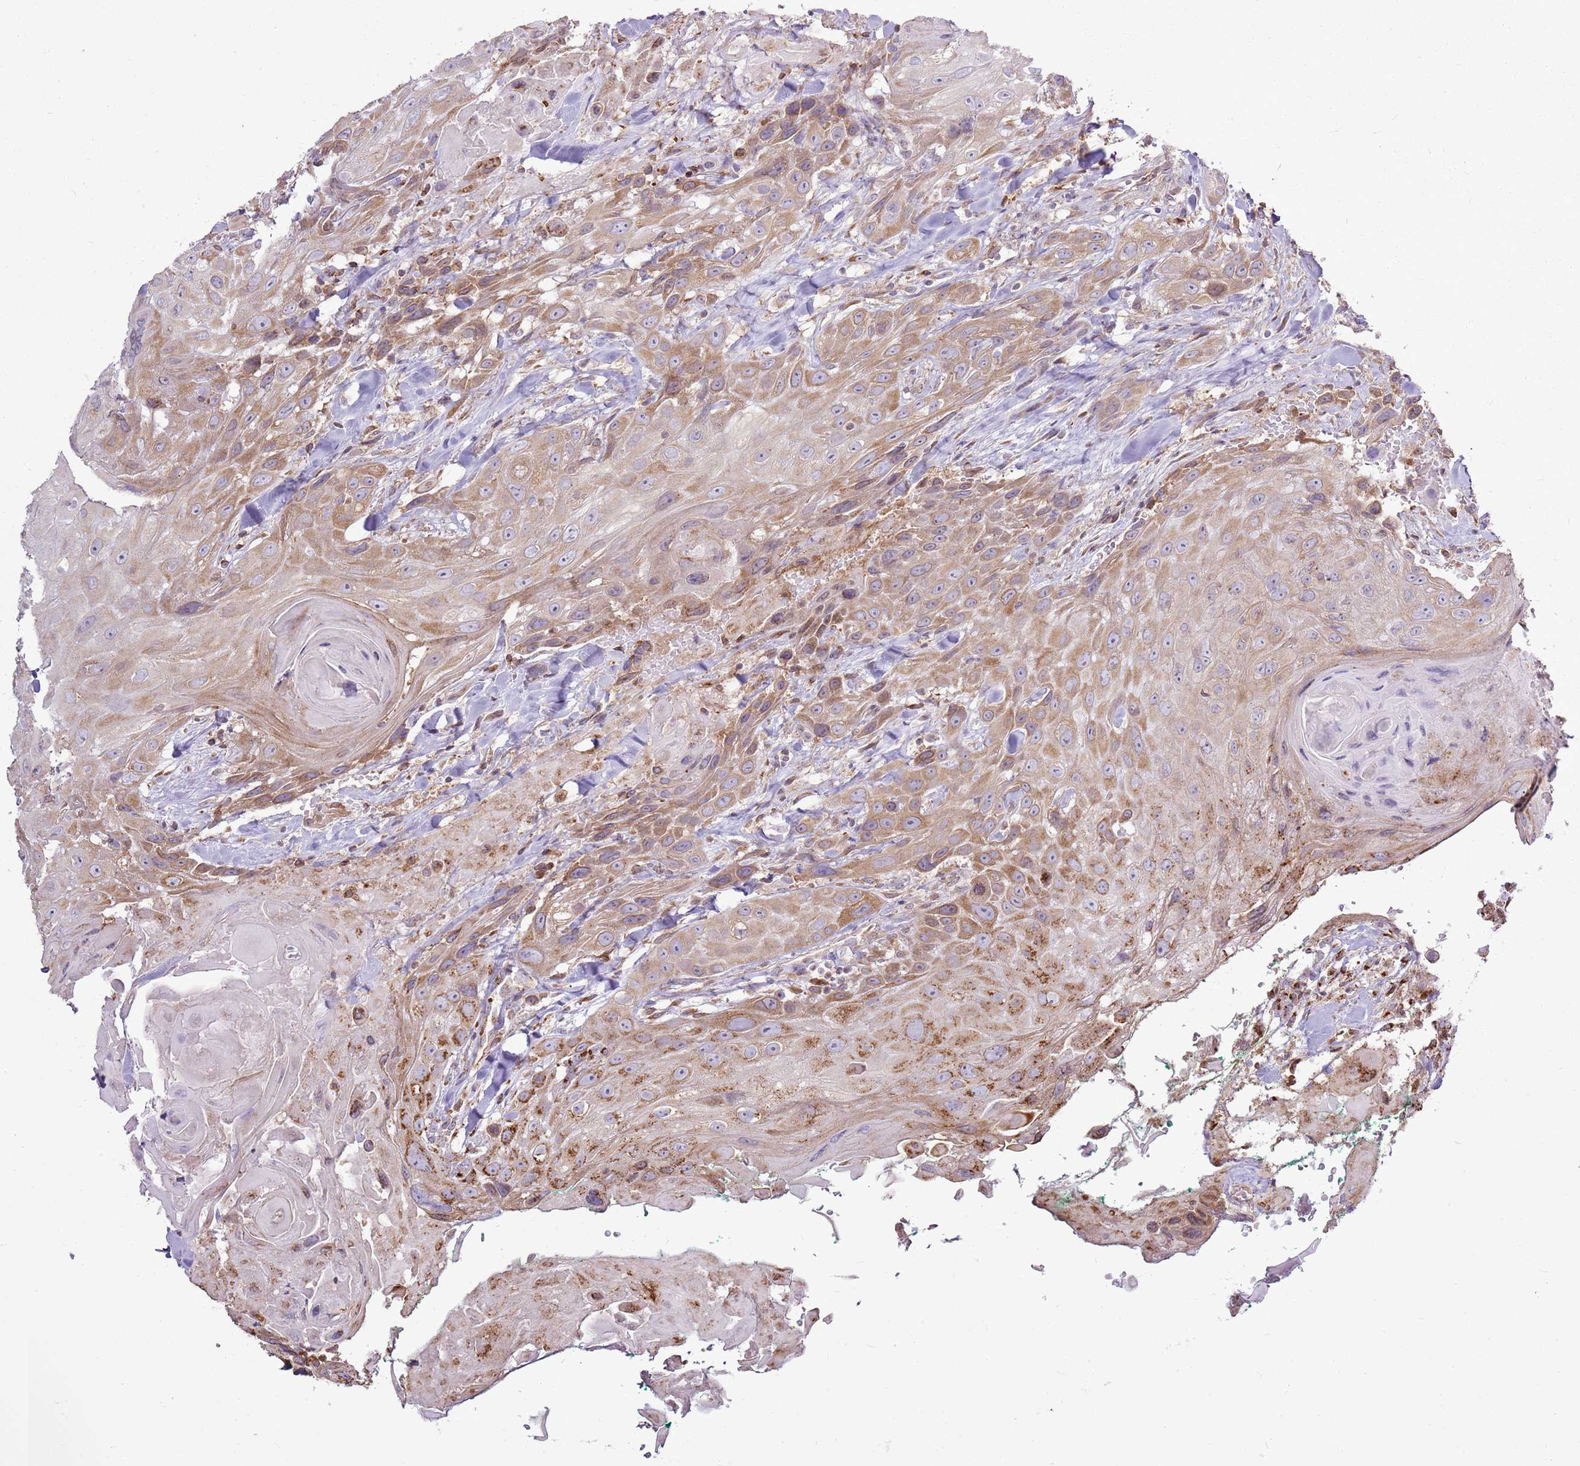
{"staining": {"intensity": "moderate", "quantity": ">75%", "location": "cytoplasmic/membranous"}, "tissue": "head and neck cancer", "cell_type": "Tumor cells", "image_type": "cancer", "snomed": [{"axis": "morphology", "description": "Squamous cell carcinoma, NOS"}, {"axis": "topography", "description": "Head-Neck"}], "caption": "The micrograph displays a brown stain indicating the presence of a protein in the cytoplasmic/membranous of tumor cells in squamous cell carcinoma (head and neck). The protein of interest is shown in brown color, while the nuclei are stained blue.", "gene": "TMED10", "patient": {"sex": "male", "age": 81}}